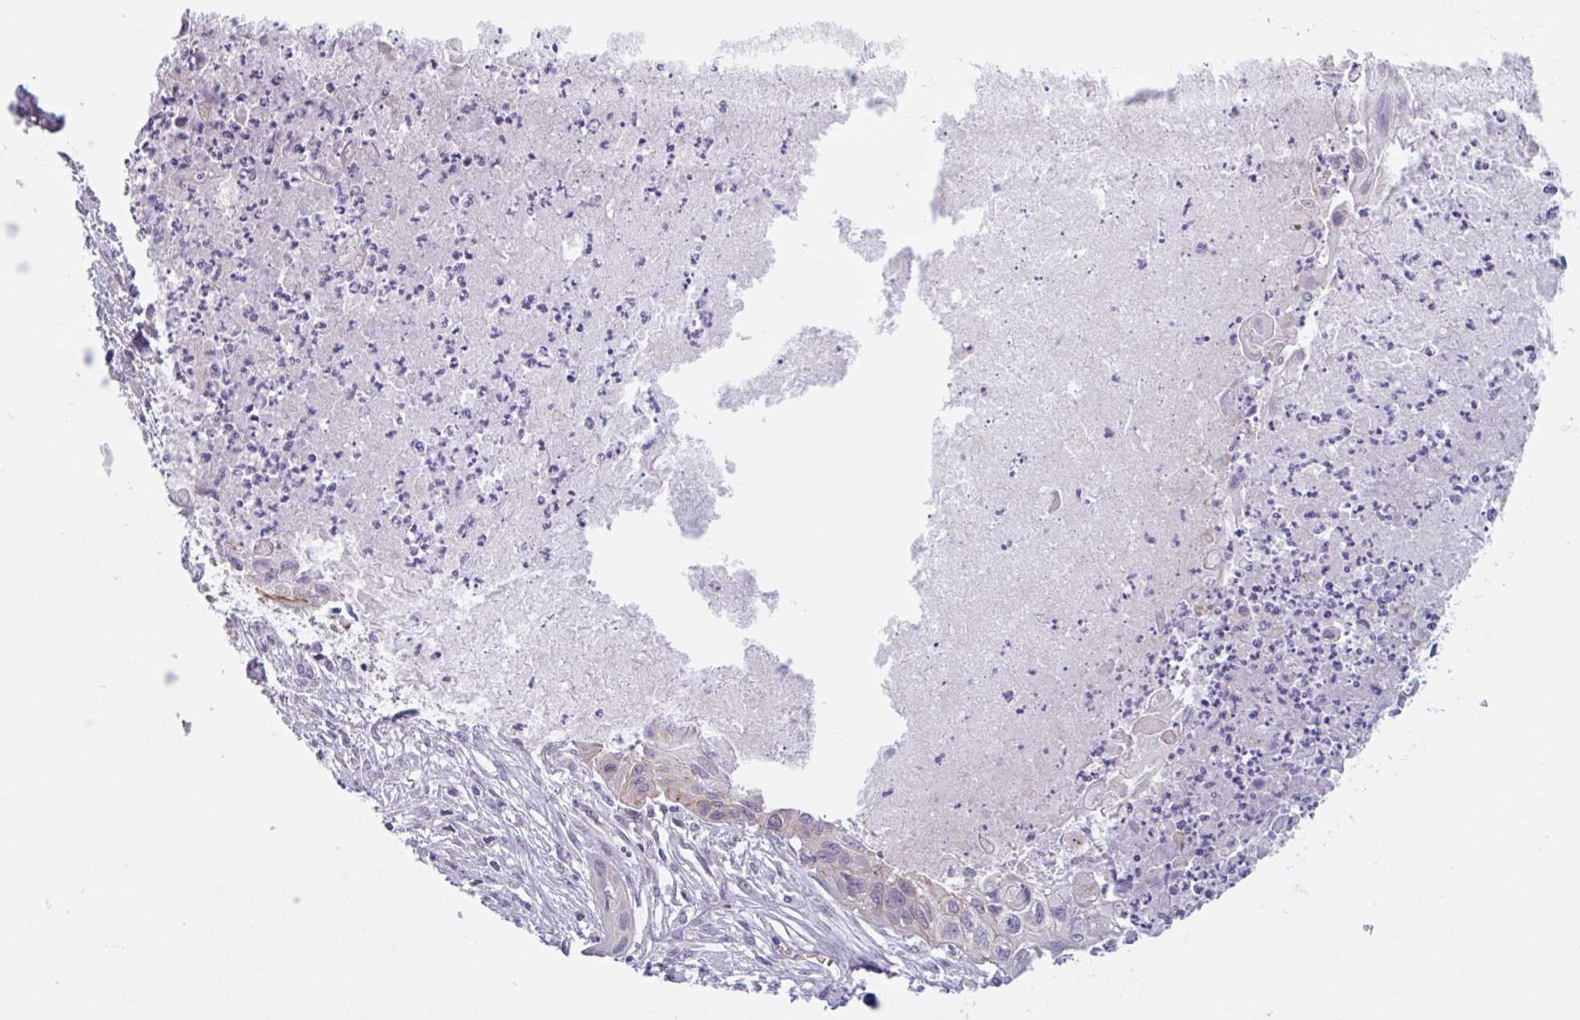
{"staining": {"intensity": "weak", "quantity": "<25%", "location": "cytoplasmic/membranous"}, "tissue": "lung cancer", "cell_type": "Tumor cells", "image_type": "cancer", "snomed": [{"axis": "morphology", "description": "Squamous cell carcinoma, NOS"}, {"axis": "topography", "description": "Lung"}], "caption": "Squamous cell carcinoma (lung) stained for a protein using immunohistochemistry (IHC) shows no expression tumor cells.", "gene": "RHAG", "patient": {"sex": "male", "age": 71}}